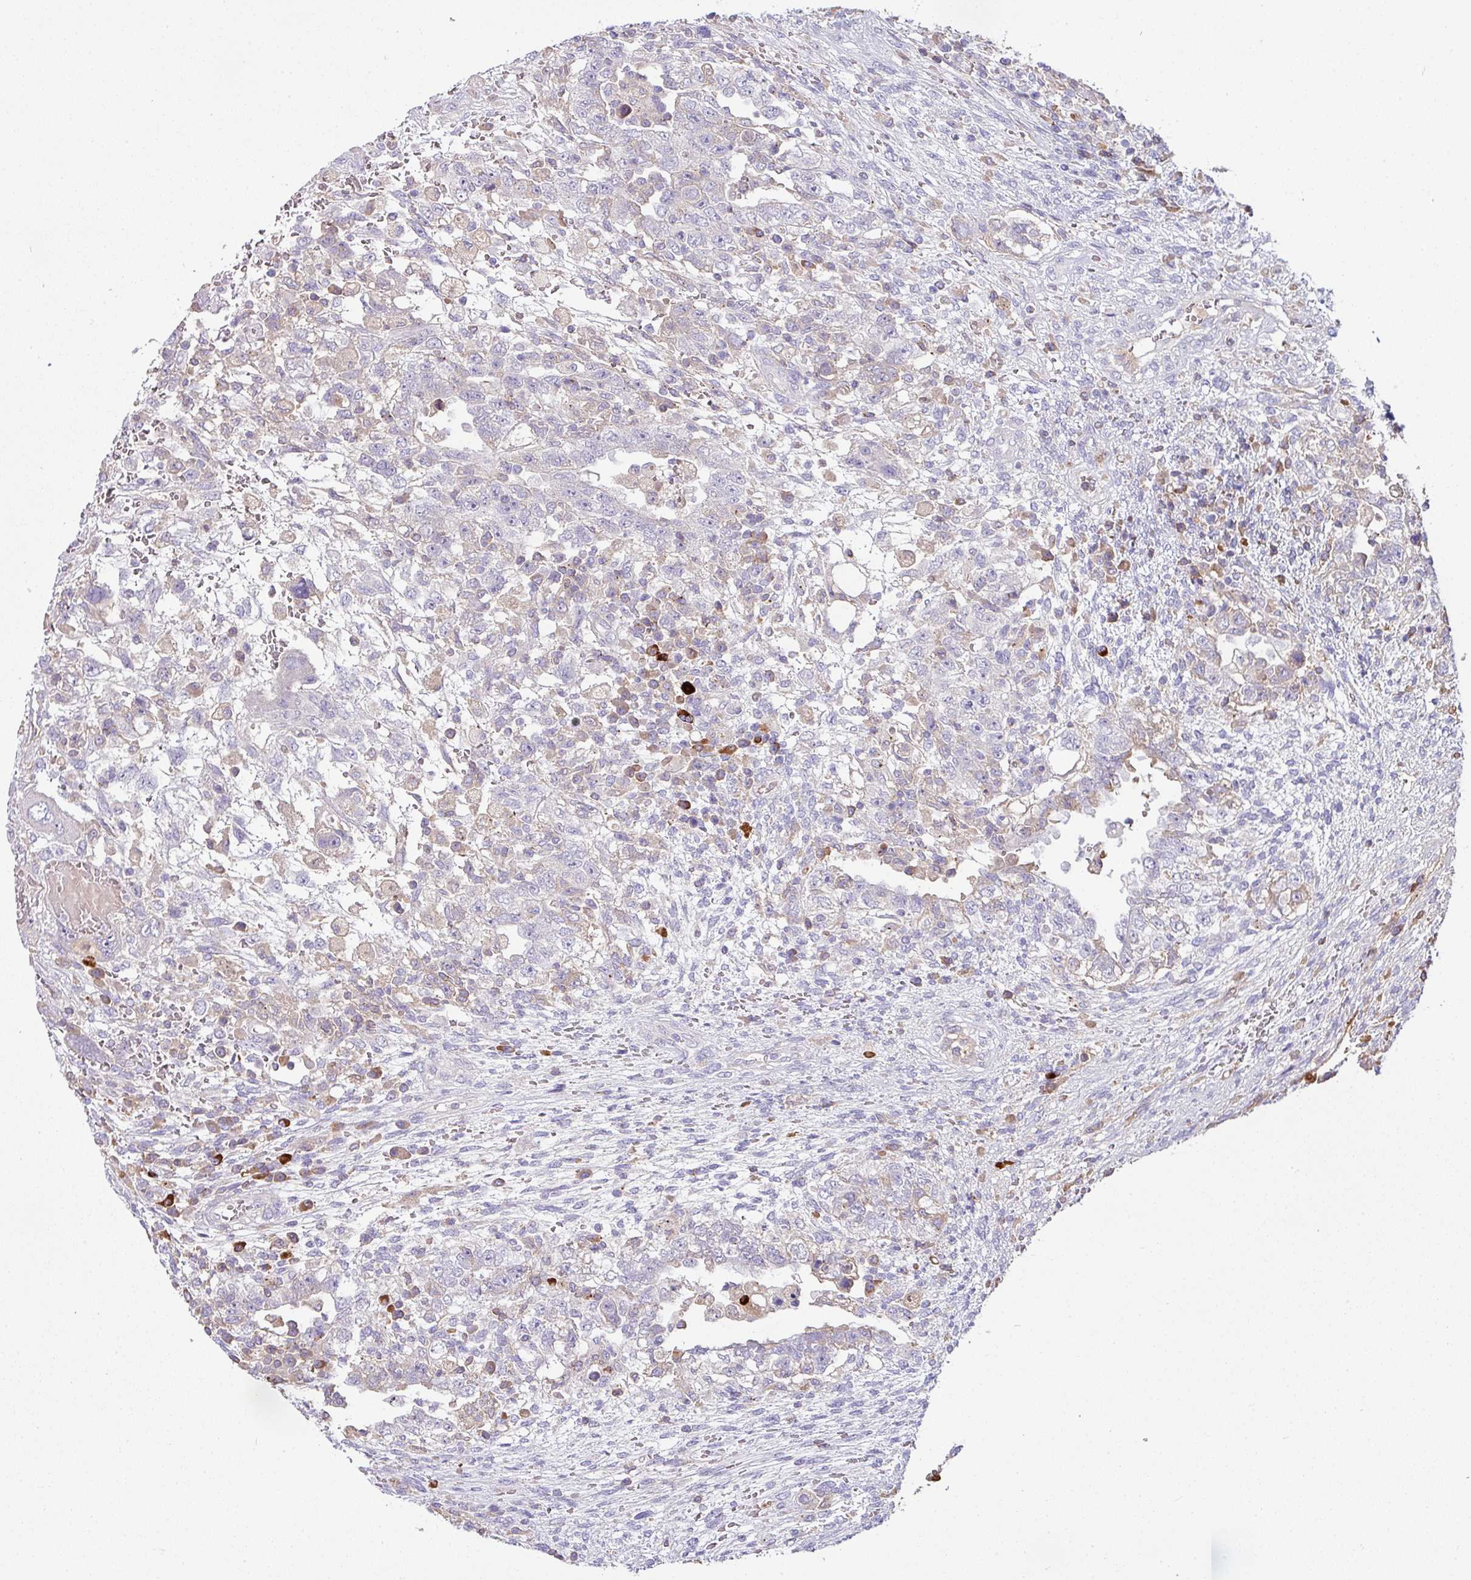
{"staining": {"intensity": "negative", "quantity": "none", "location": "none"}, "tissue": "testis cancer", "cell_type": "Tumor cells", "image_type": "cancer", "snomed": [{"axis": "morphology", "description": "Carcinoma, Embryonal, NOS"}, {"axis": "topography", "description": "Testis"}], "caption": "A photomicrograph of embryonal carcinoma (testis) stained for a protein demonstrates no brown staining in tumor cells.", "gene": "SLAMF6", "patient": {"sex": "male", "age": 26}}